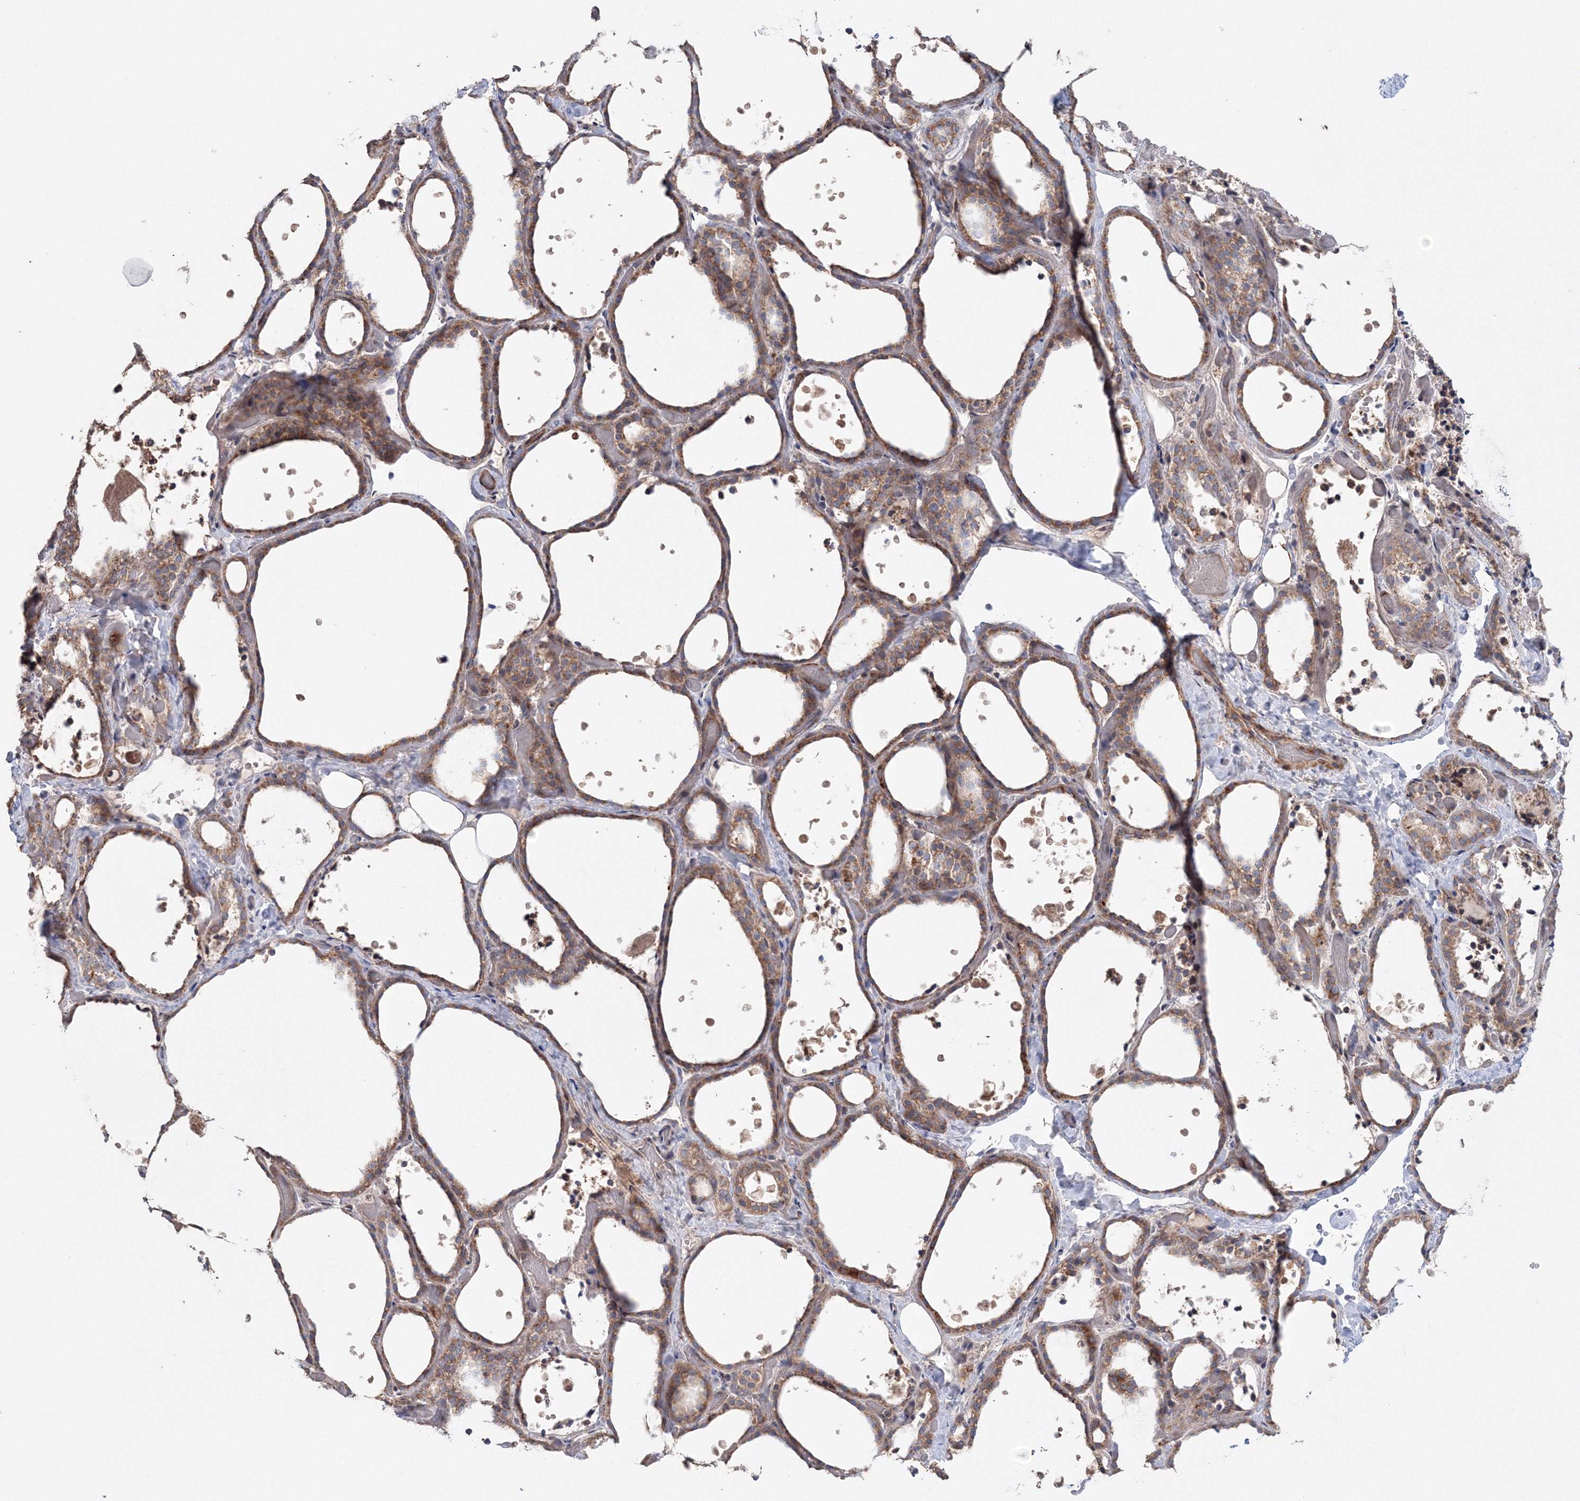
{"staining": {"intensity": "moderate", "quantity": ">75%", "location": "cytoplasmic/membranous"}, "tissue": "thyroid gland", "cell_type": "Glandular cells", "image_type": "normal", "snomed": [{"axis": "morphology", "description": "Normal tissue, NOS"}, {"axis": "topography", "description": "Thyroid gland"}], "caption": "Immunohistochemical staining of benign thyroid gland displays >75% levels of moderate cytoplasmic/membranous protein staining in approximately >75% of glandular cells. (DAB = brown stain, brightfield microscopy at high magnification).", "gene": "NOA1", "patient": {"sex": "female", "age": 44}}